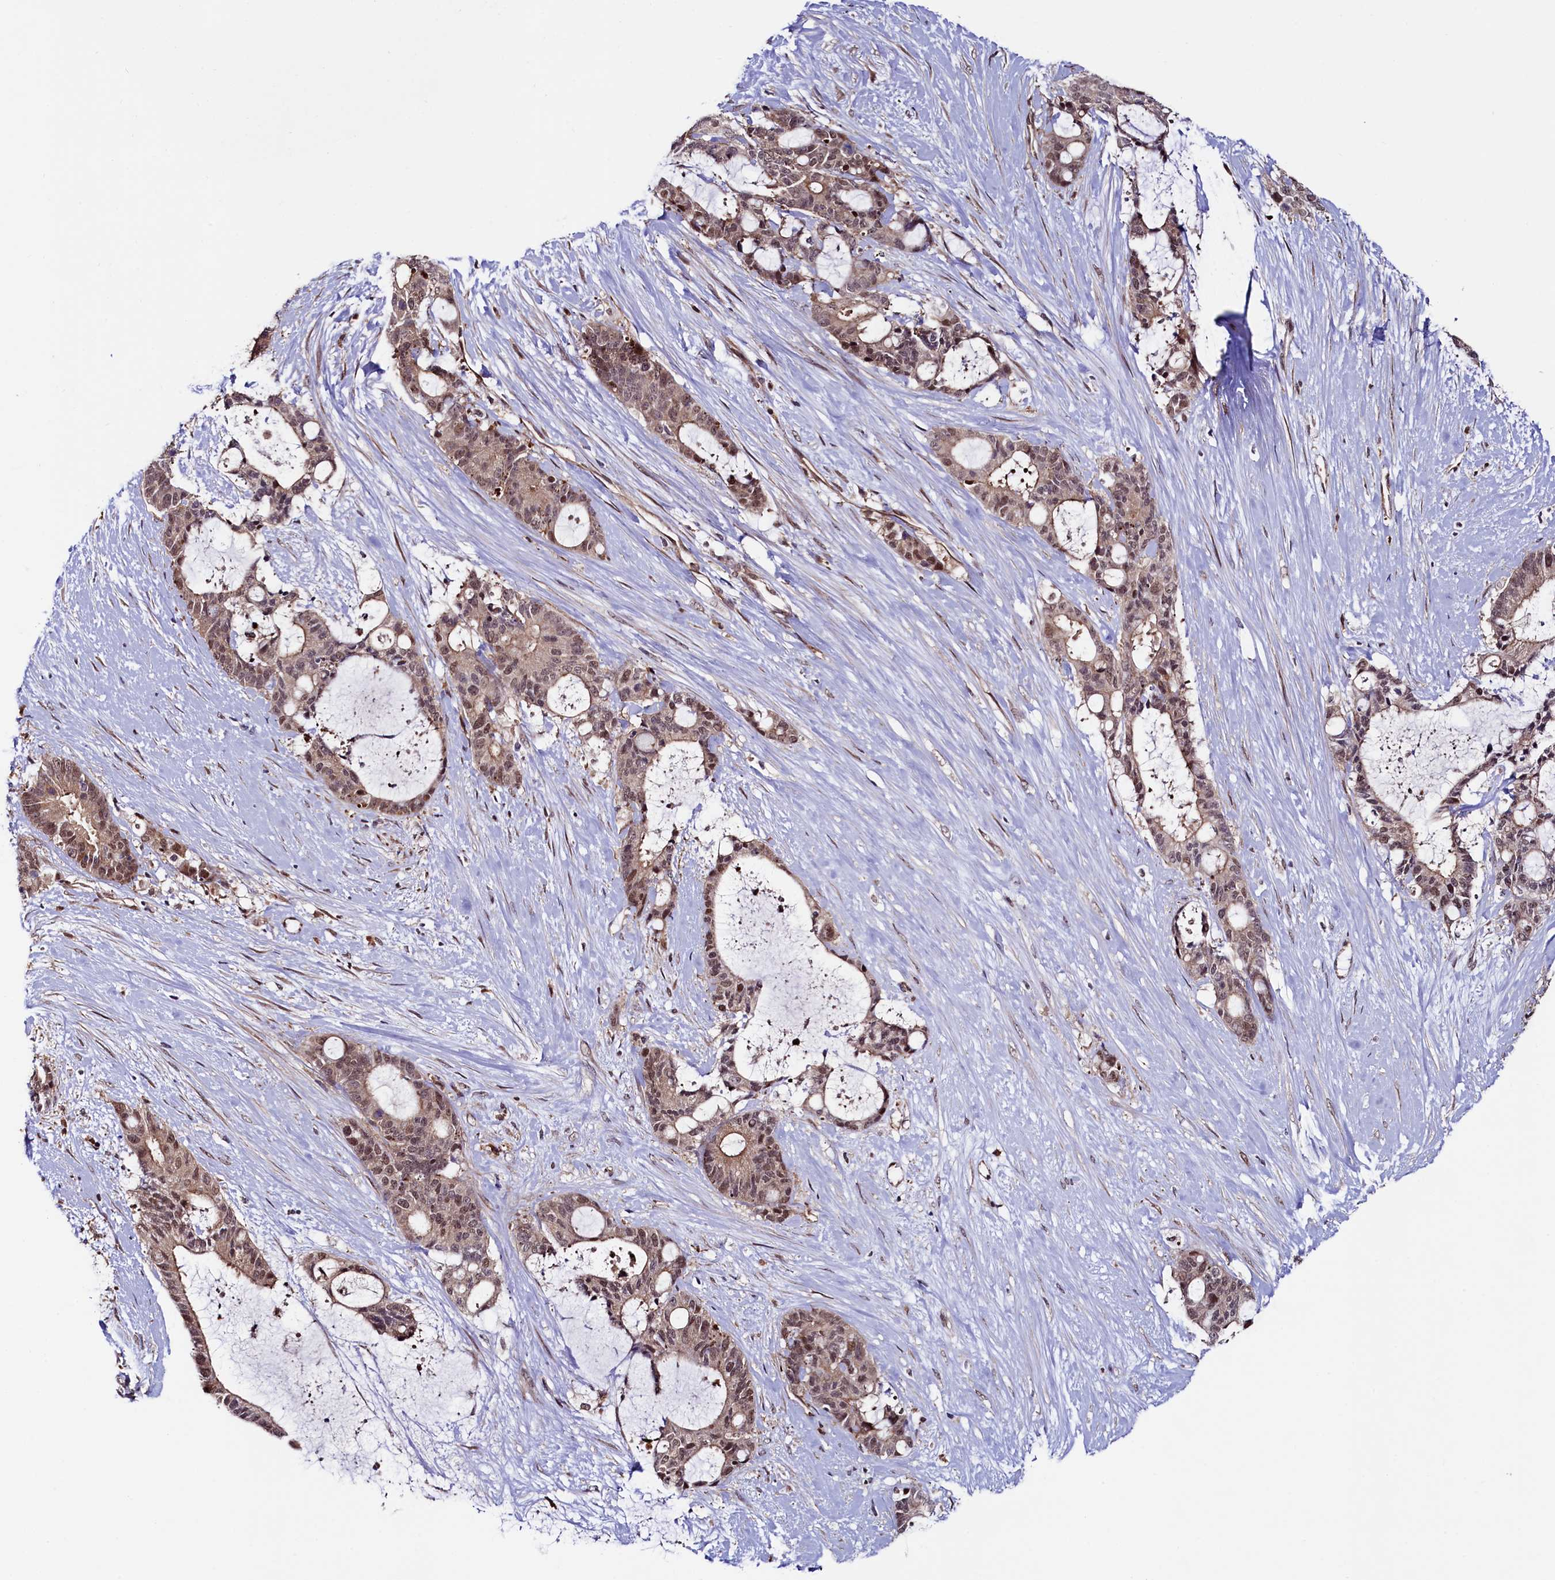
{"staining": {"intensity": "moderate", "quantity": ">75%", "location": "cytoplasmic/membranous,nuclear"}, "tissue": "liver cancer", "cell_type": "Tumor cells", "image_type": "cancer", "snomed": [{"axis": "morphology", "description": "Normal tissue, NOS"}, {"axis": "morphology", "description": "Cholangiocarcinoma"}, {"axis": "topography", "description": "Liver"}, {"axis": "topography", "description": "Peripheral nerve tissue"}], "caption": "The immunohistochemical stain highlights moderate cytoplasmic/membranous and nuclear expression in tumor cells of liver cholangiocarcinoma tissue.", "gene": "LEO1", "patient": {"sex": "female", "age": 73}}